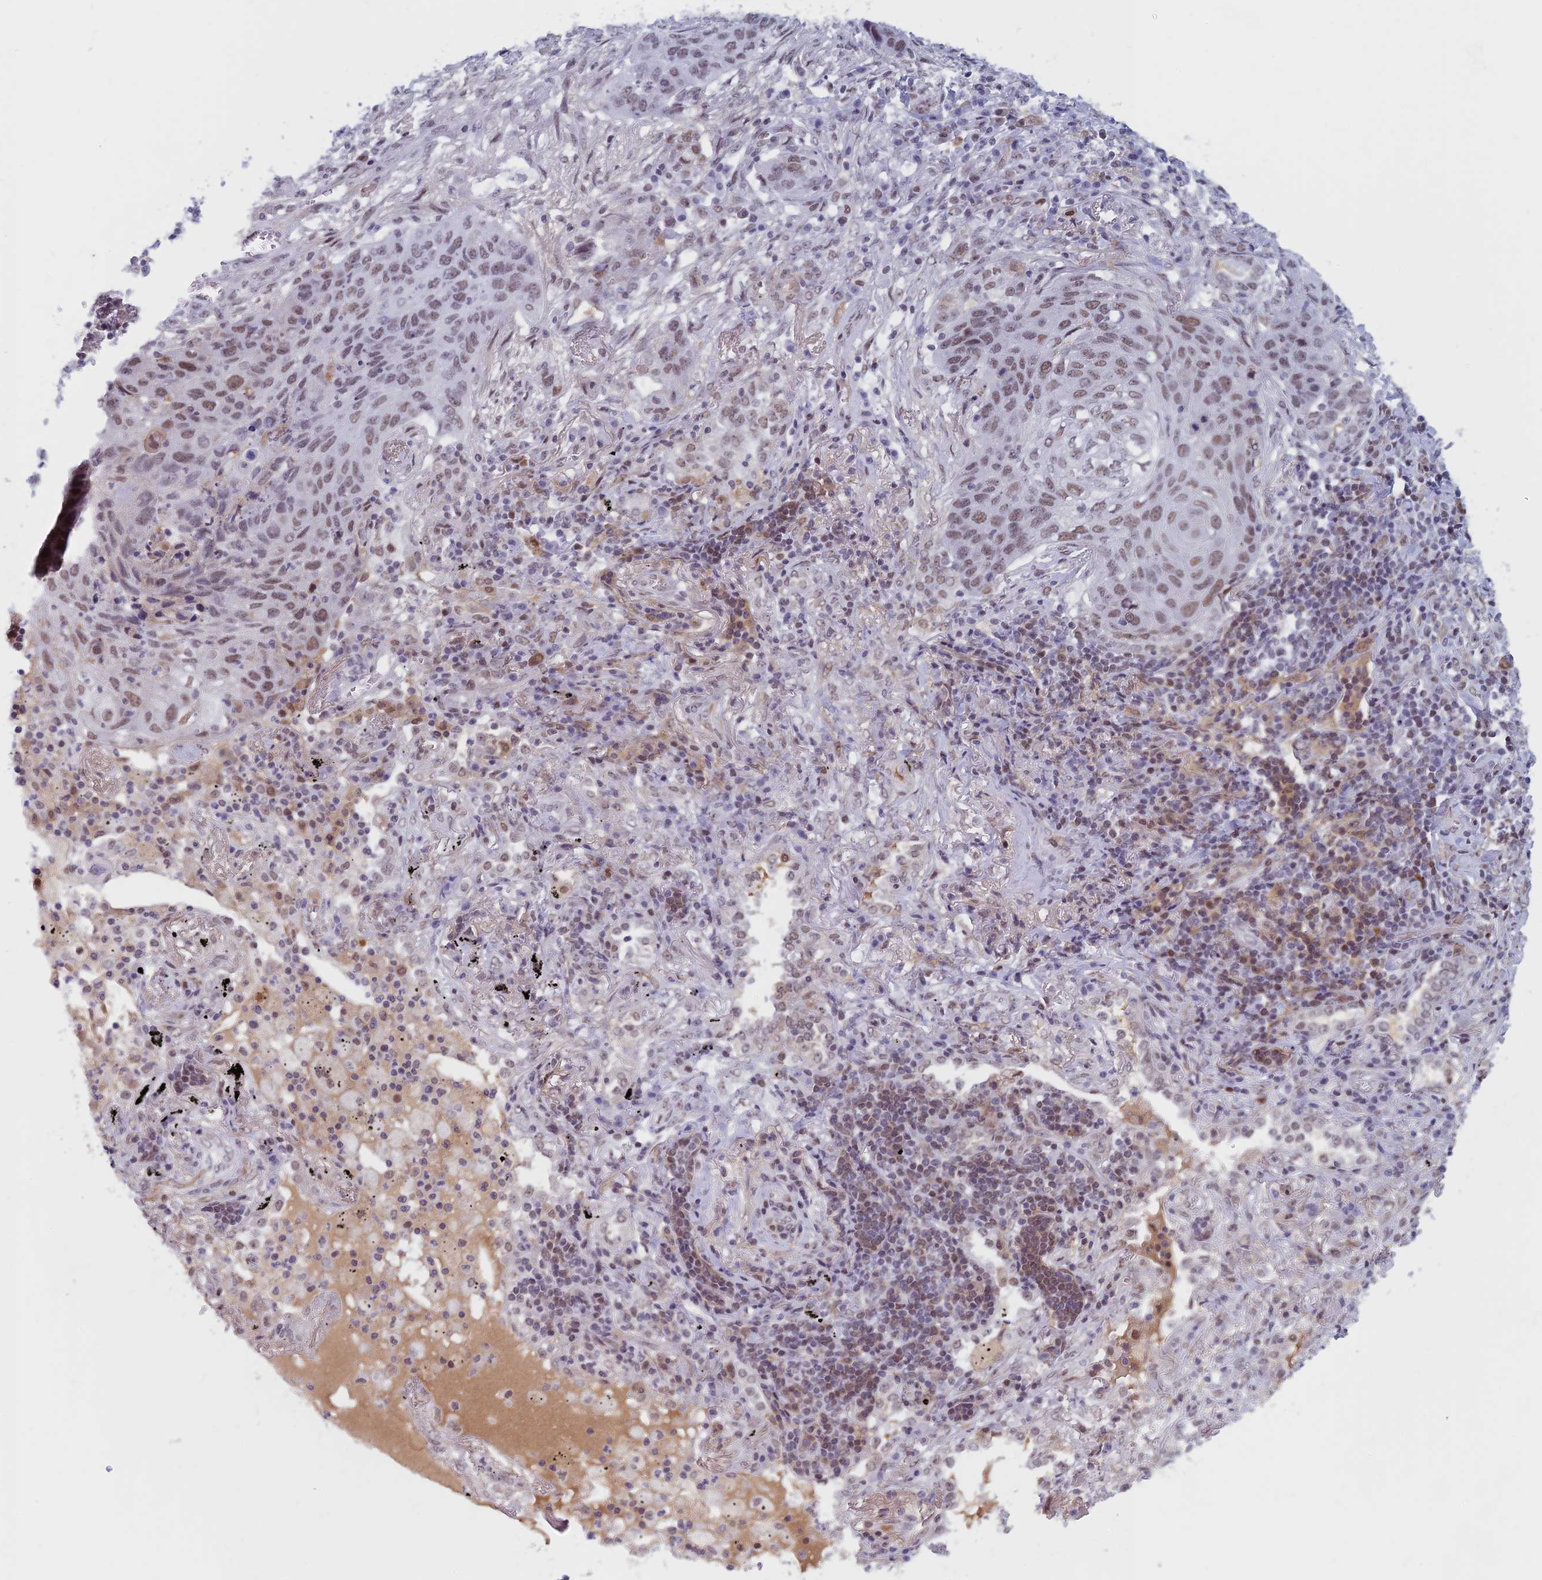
{"staining": {"intensity": "moderate", "quantity": ">75%", "location": "nuclear"}, "tissue": "lung cancer", "cell_type": "Tumor cells", "image_type": "cancer", "snomed": [{"axis": "morphology", "description": "Squamous cell carcinoma, NOS"}, {"axis": "topography", "description": "Lung"}], "caption": "The immunohistochemical stain shows moderate nuclear expression in tumor cells of lung cancer tissue.", "gene": "ASH2L", "patient": {"sex": "female", "age": 63}}